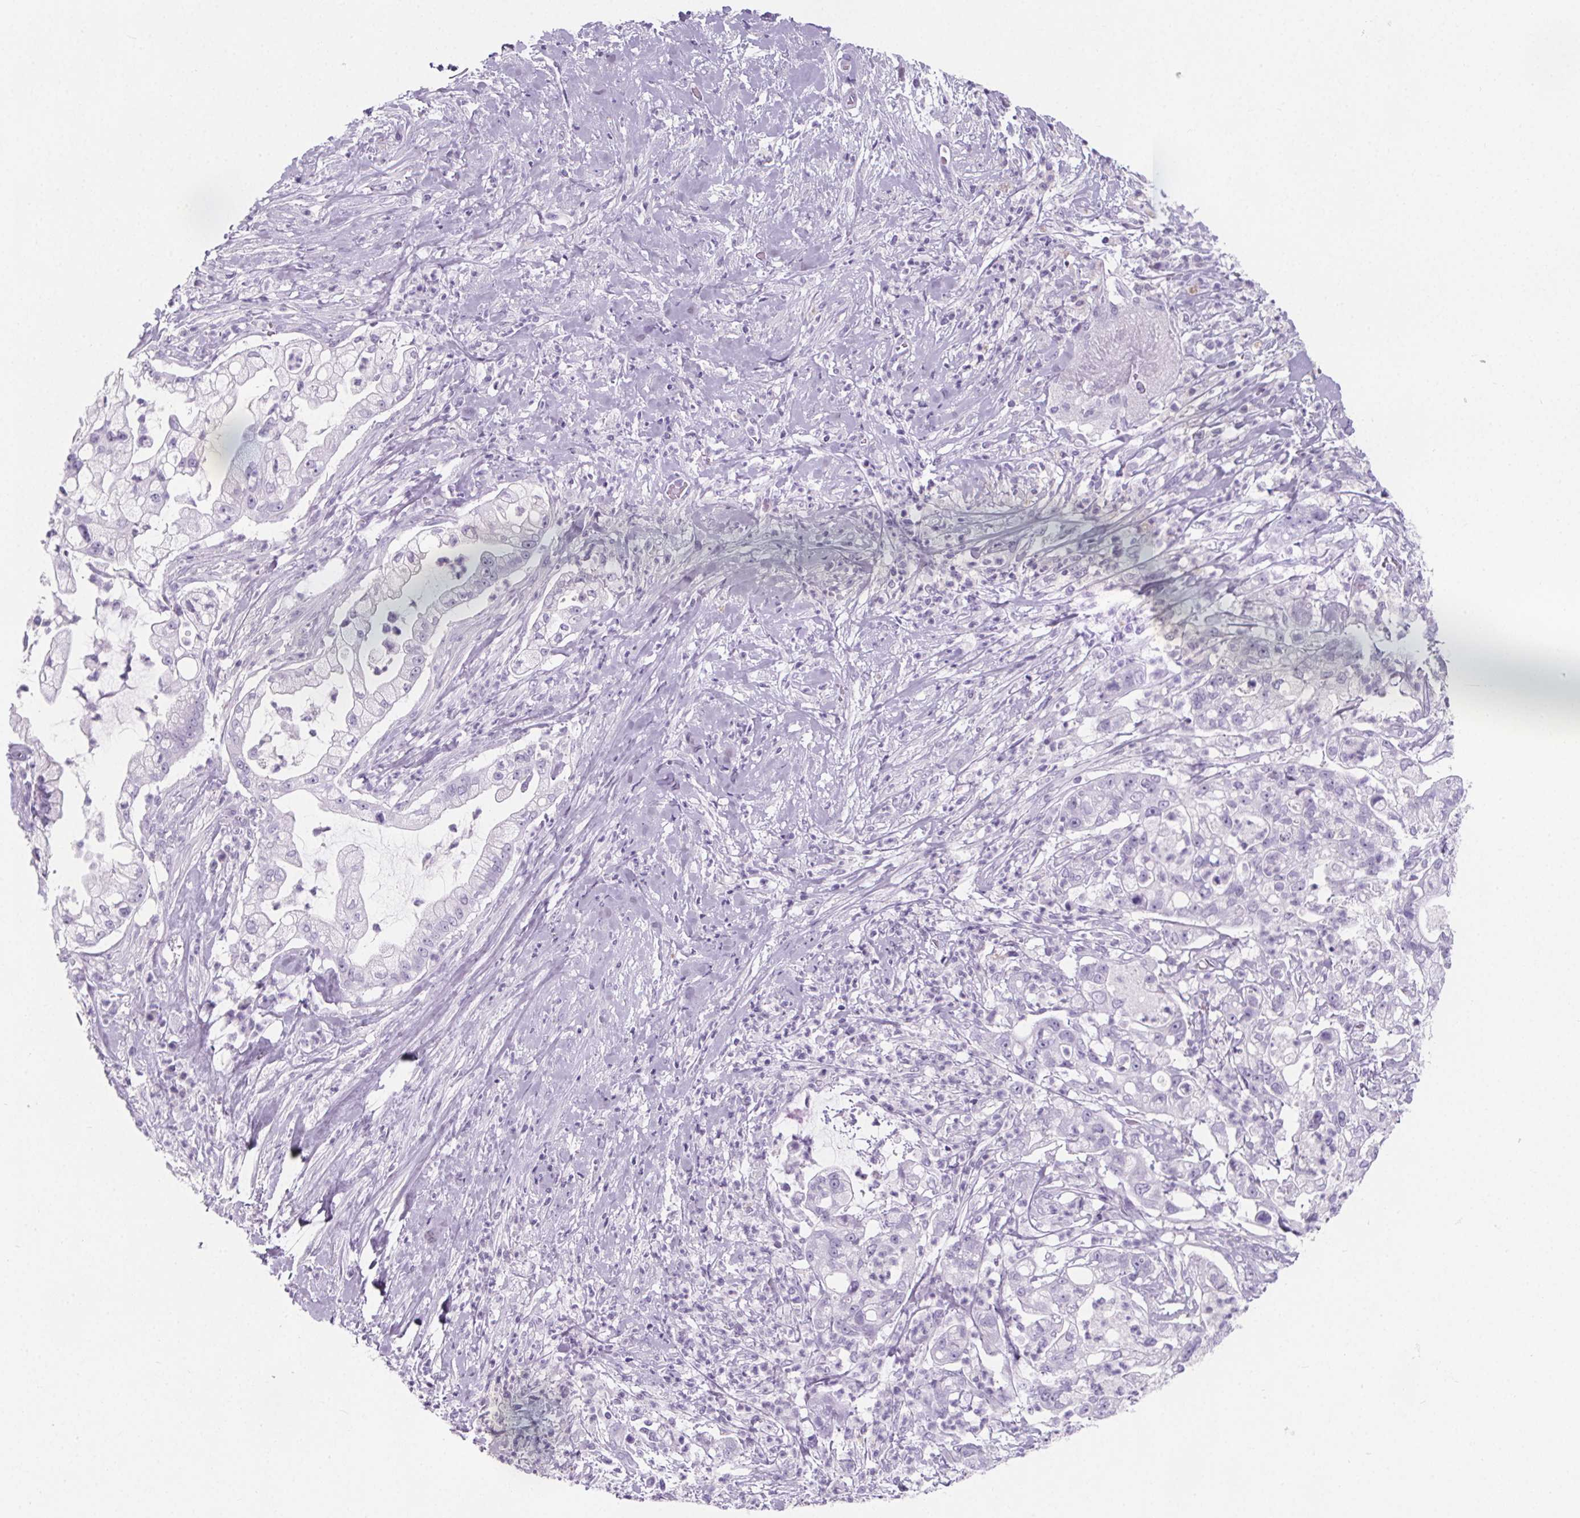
{"staining": {"intensity": "negative", "quantity": "none", "location": "none"}, "tissue": "pancreatic cancer", "cell_type": "Tumor cells", "image_type": "cancer", "snomed": [{"axis": "morphology", "description": "Adenocarcinoma, NOS"}, {"axis": "topography", "description": "Pancreas"}], "caption": "Tumor cells are negative for brown protein staining in pancreatic adenocarcinoma.", "gene": "ADRB1", "patient": {"sex": "female", "age": 69}}